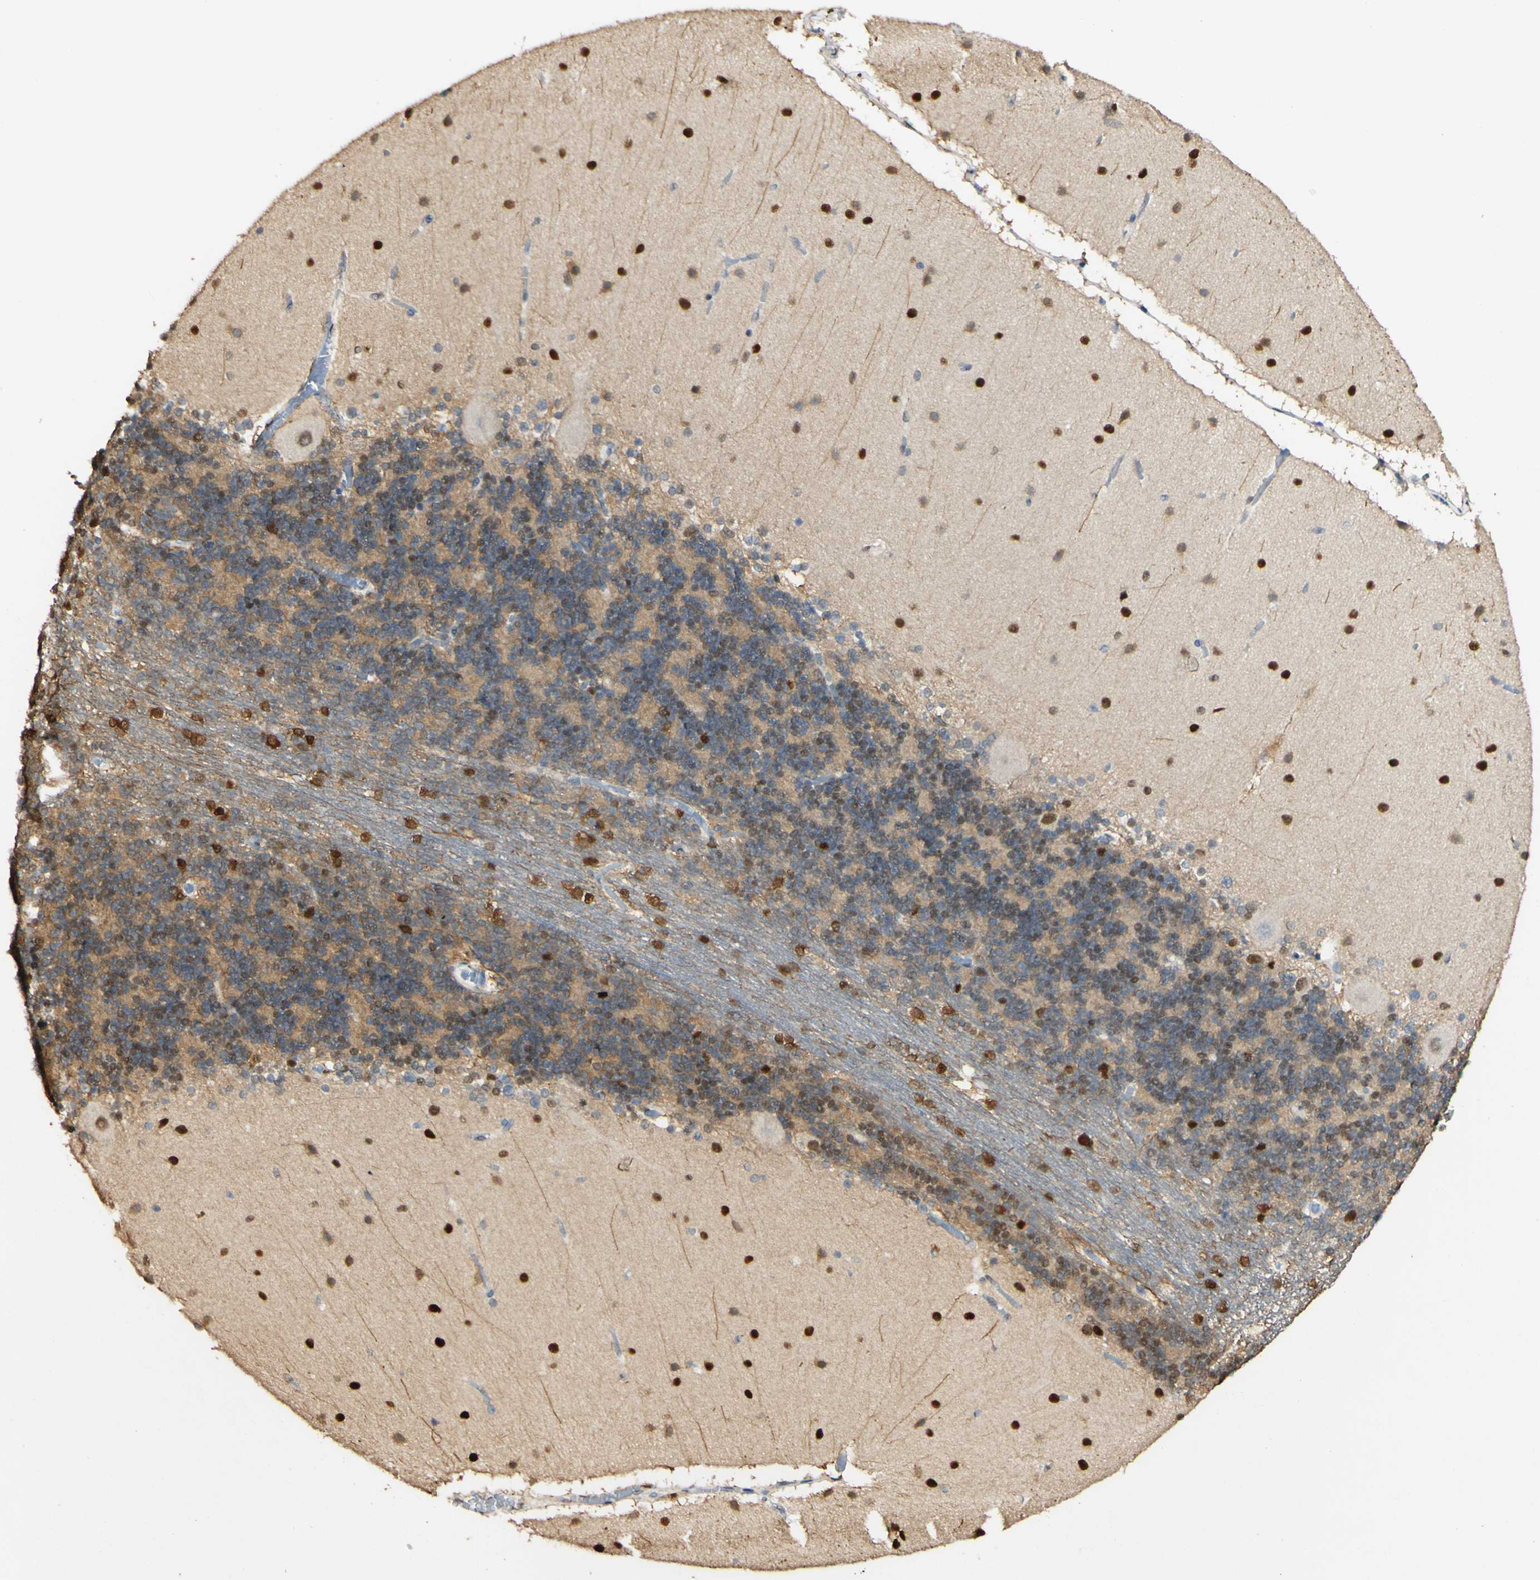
{"staining": {"intensity": "weak", "quantity": "25%-75%", "location": "nuclear"}, "tissue": "cerebellum", "cell_type": "Cells in granular layer", "image_type": "normal", "snomed": [{"axis": "morphology", "description": "Normal tissue, NOS"}, {"axis": "topography", "description": "Cerebellum"}], "caption": "Cerebellum was stained to show a protein in brown. There is low levels of weak nuclear expression in approximately 25%-75% of cells in granular layer. Using DAB (brown) and hematoxylin (blue) stains, captured at high magnification using brightfield microscopy.", "gene": "MAP3K4", "patient": {"sex": "female", "age": 54}}